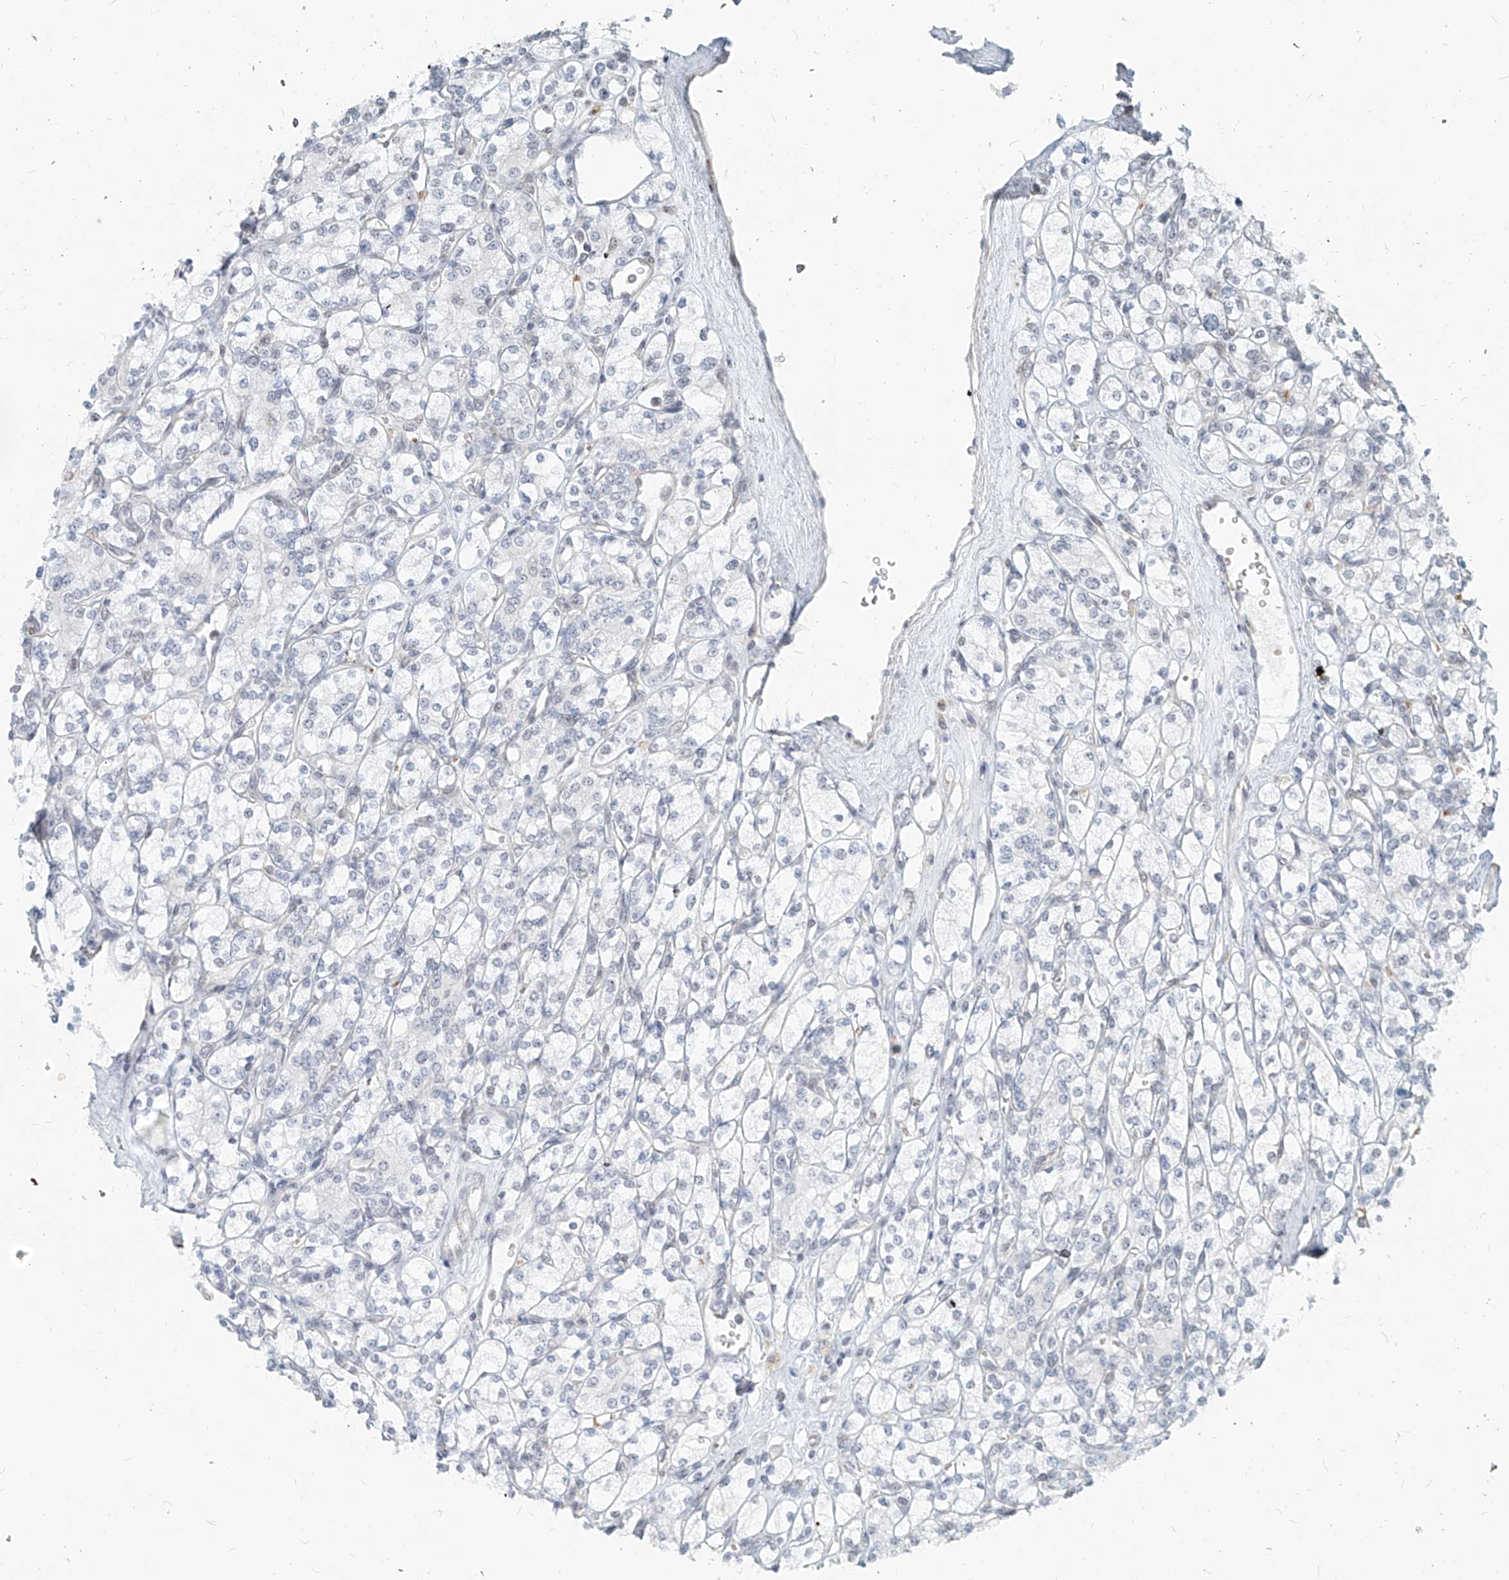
{"staining": {"intensity": "negative", "quantity": "none", "location": "none"}, "tissue": "renal cancer", "cell_type": "Tumor cells", "image_type": "cancer", "snomed": [{"axis": "morphology", "description": "Adenocarcinoma, NOS"}, {"axis": "topography", "description": "Kidney"}], "caption": "This is an IHC image of renal adenocarcinoma. There is no positivity in tumor cells.", "gene": "SASH1", "patient": {"sex": "male", "age": 77}}